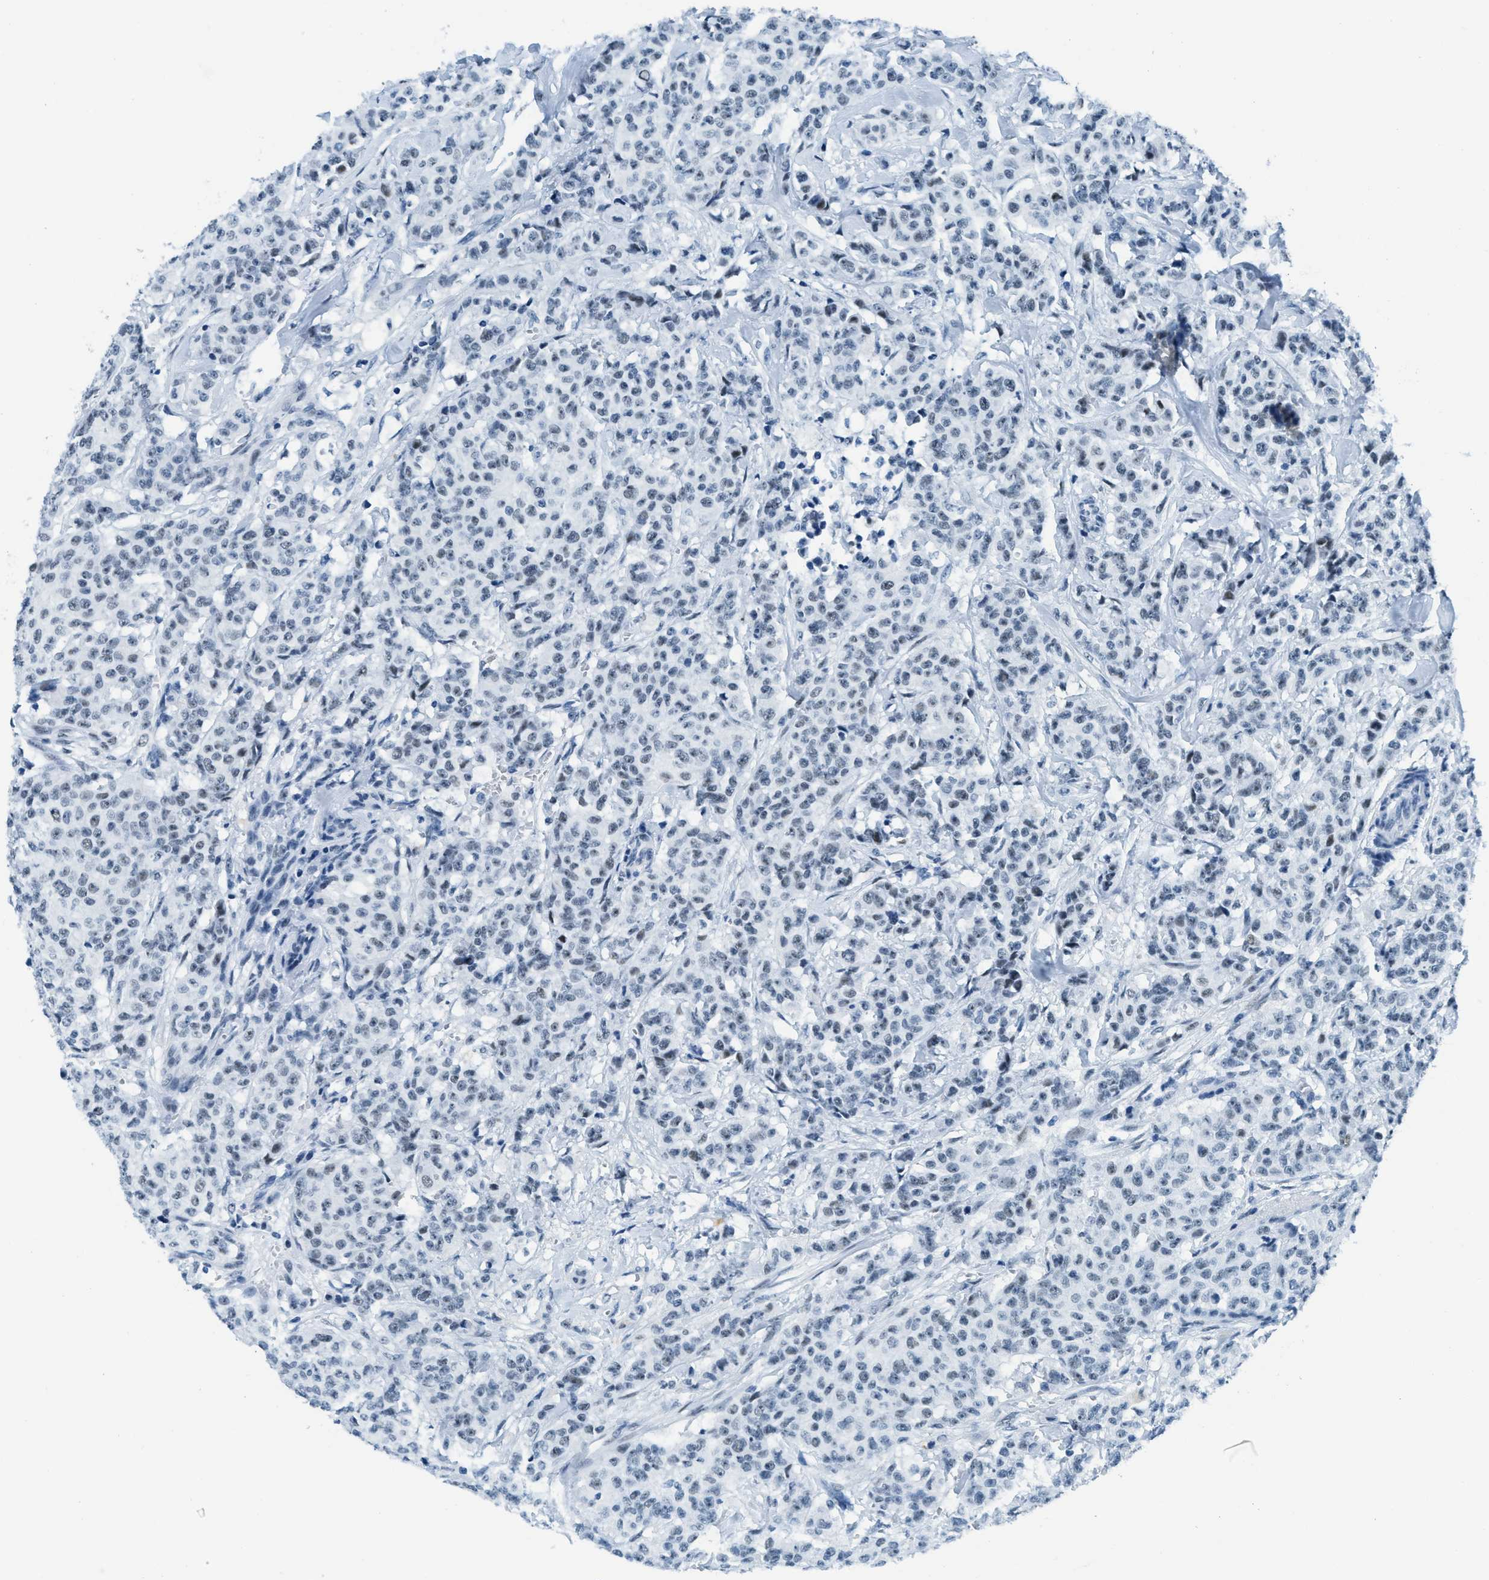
{"staining": {"intensity": "weak", "quantity": "<25%", "location": "nuclear"}, "tissue": "breast cancer", "cell_type": "Tumor cells", "image_type": "cancer", "snomed": [{"axis": "morphology", "description": "Normal tissue, NOS"}, {"axis": "morphology", "description": "Duct carcinoma"}, {"axis": "topography", "description": "Breast"}], "caption": "Tumor cells show no significant protein expression in invasive ductal carcinoma (breast).", "gene": "PLA2G2A", "patient": {"sex": "female", "age": 40}}